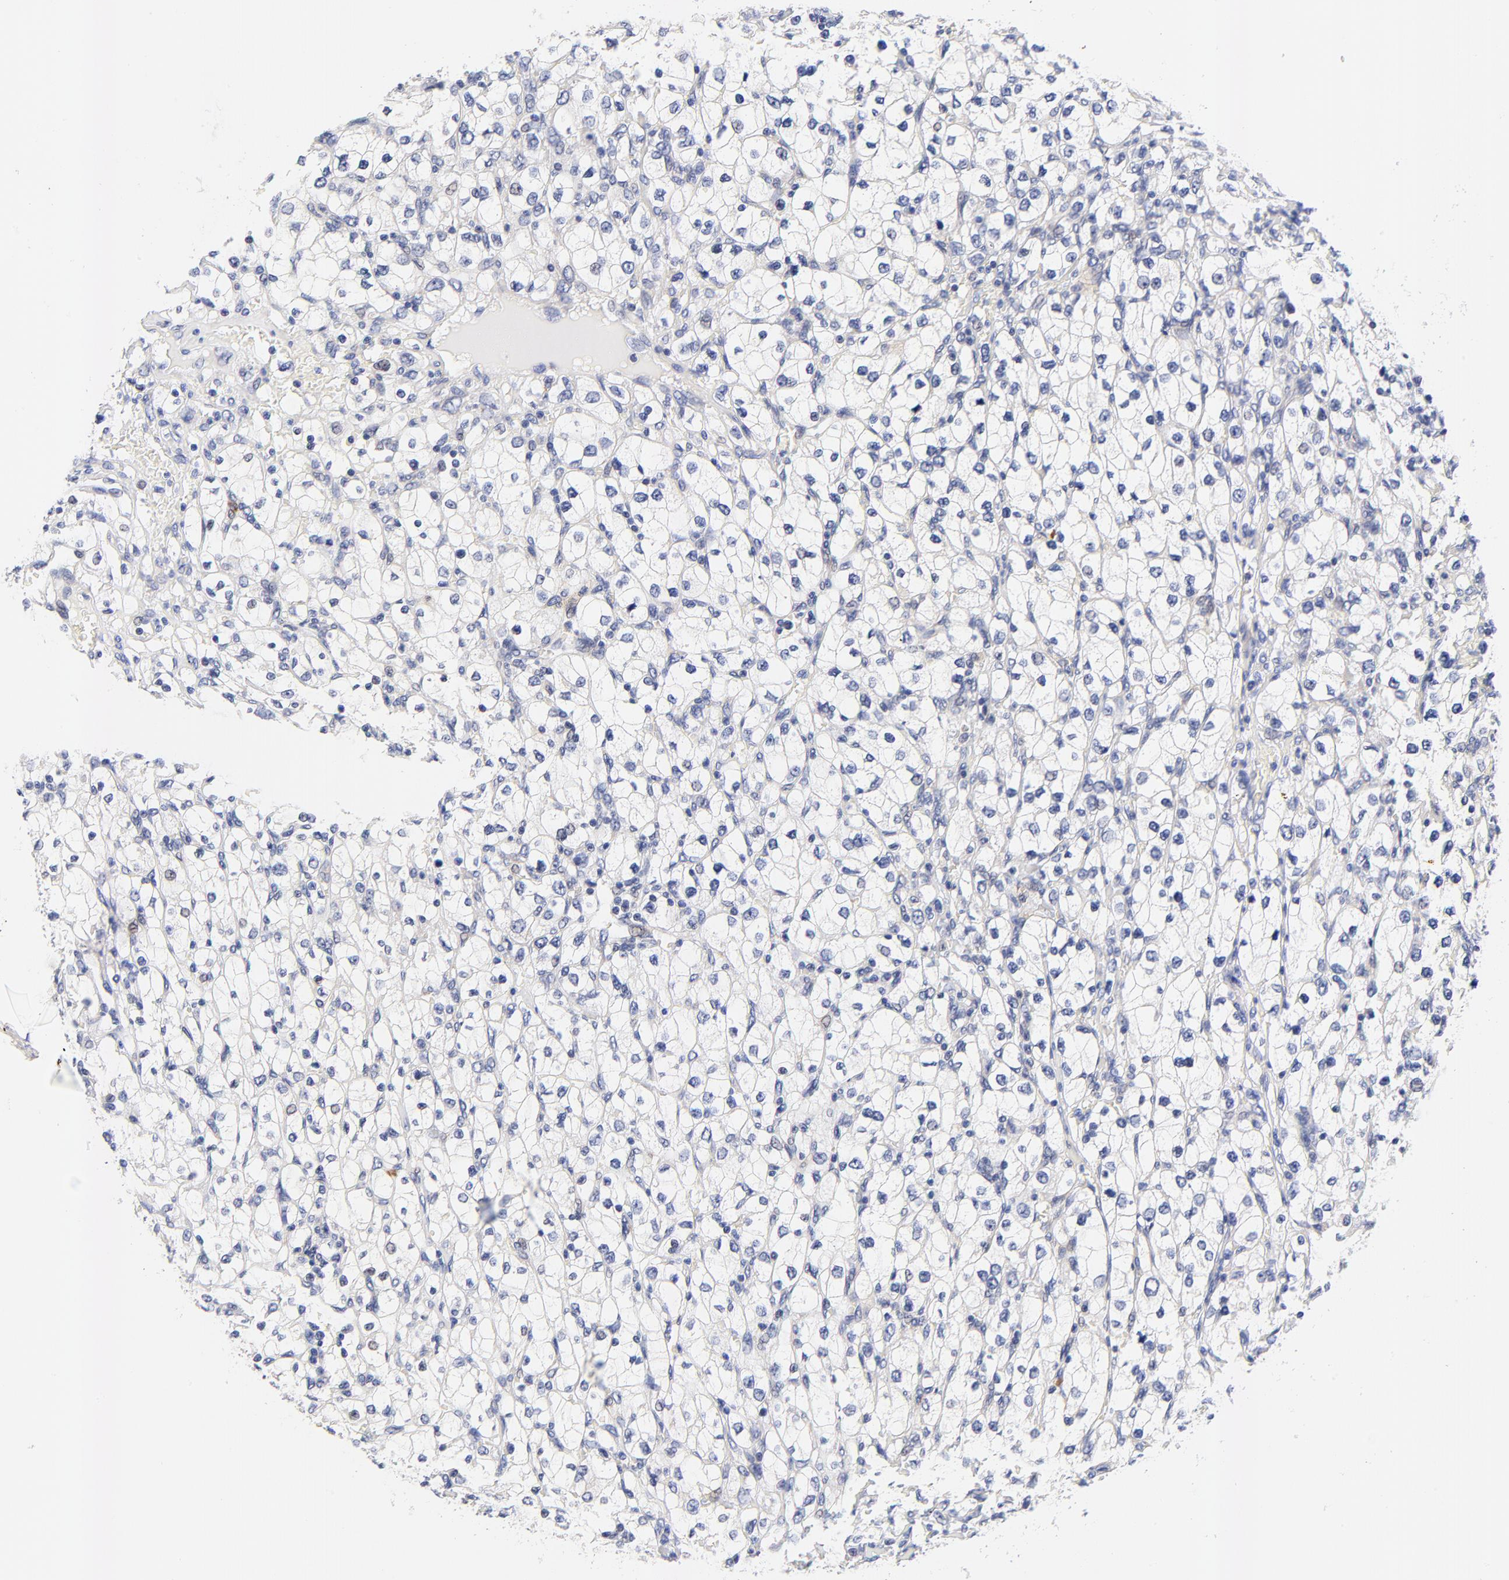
{"staining": {"intensity": "negative", "quantity": "none", "location": "none"}, "tissue": "renal cancer", "cell_type": "Tumor cells", "image_type": "cancer", "snomed": [{"axis": "morphology", "description": "Adenocarcinoma, NOS"}, {"axis": "topography", "description": "Kidney"}], "caption": "High magnification brightfield microscopy of renal cancer (adenocarcinoma) stained with DAB (3,3'-diaminobenzidine) (brown) and counterstained with hematoxylin (blue): tumor cells show no significant staining. The staining is performed using DAB brown chromogen with nuclei counter-stained in using hematoxylin.", "gene": "AFF2", "patient": {"sex": "female", "age": 62}}